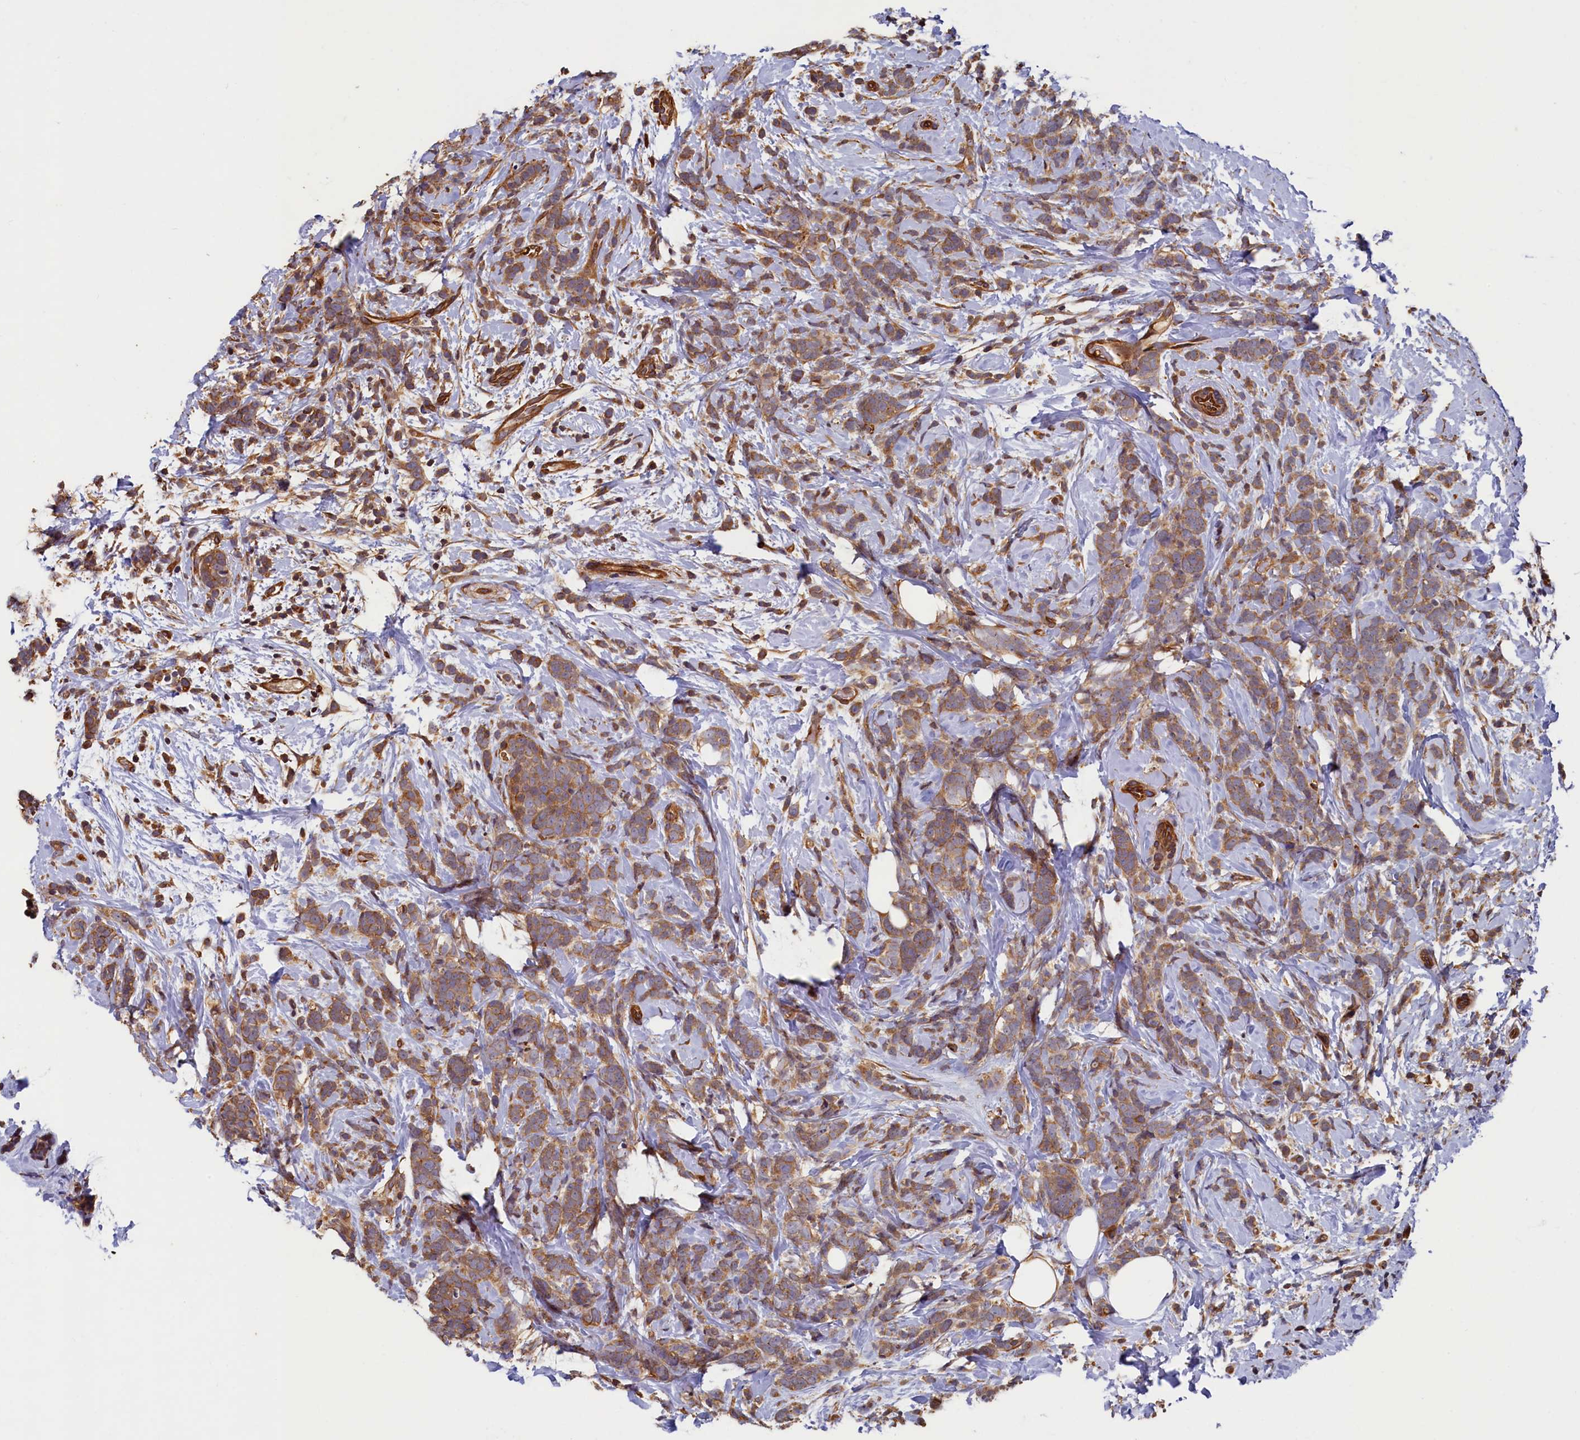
{"staining": {"intensity": "moderate", "quantity": ">75%", "location": "cytoplasmic/membranous"}, "tissue": "breast cancer", "cell_type": "Tumor cells", "image_type": "cancer", "snomed": [{"axis": "morphology", "description": "Lobular carcinoma"}, {"axis": "topography", "description": "Breast"}], "caption": "Human breast cancer (lobular carcinoma) stained with a protein marker reveals moderate staining in tumor cells.", "gene": "CCDC102B", "patient": {"sex": "female", "age": 58}}